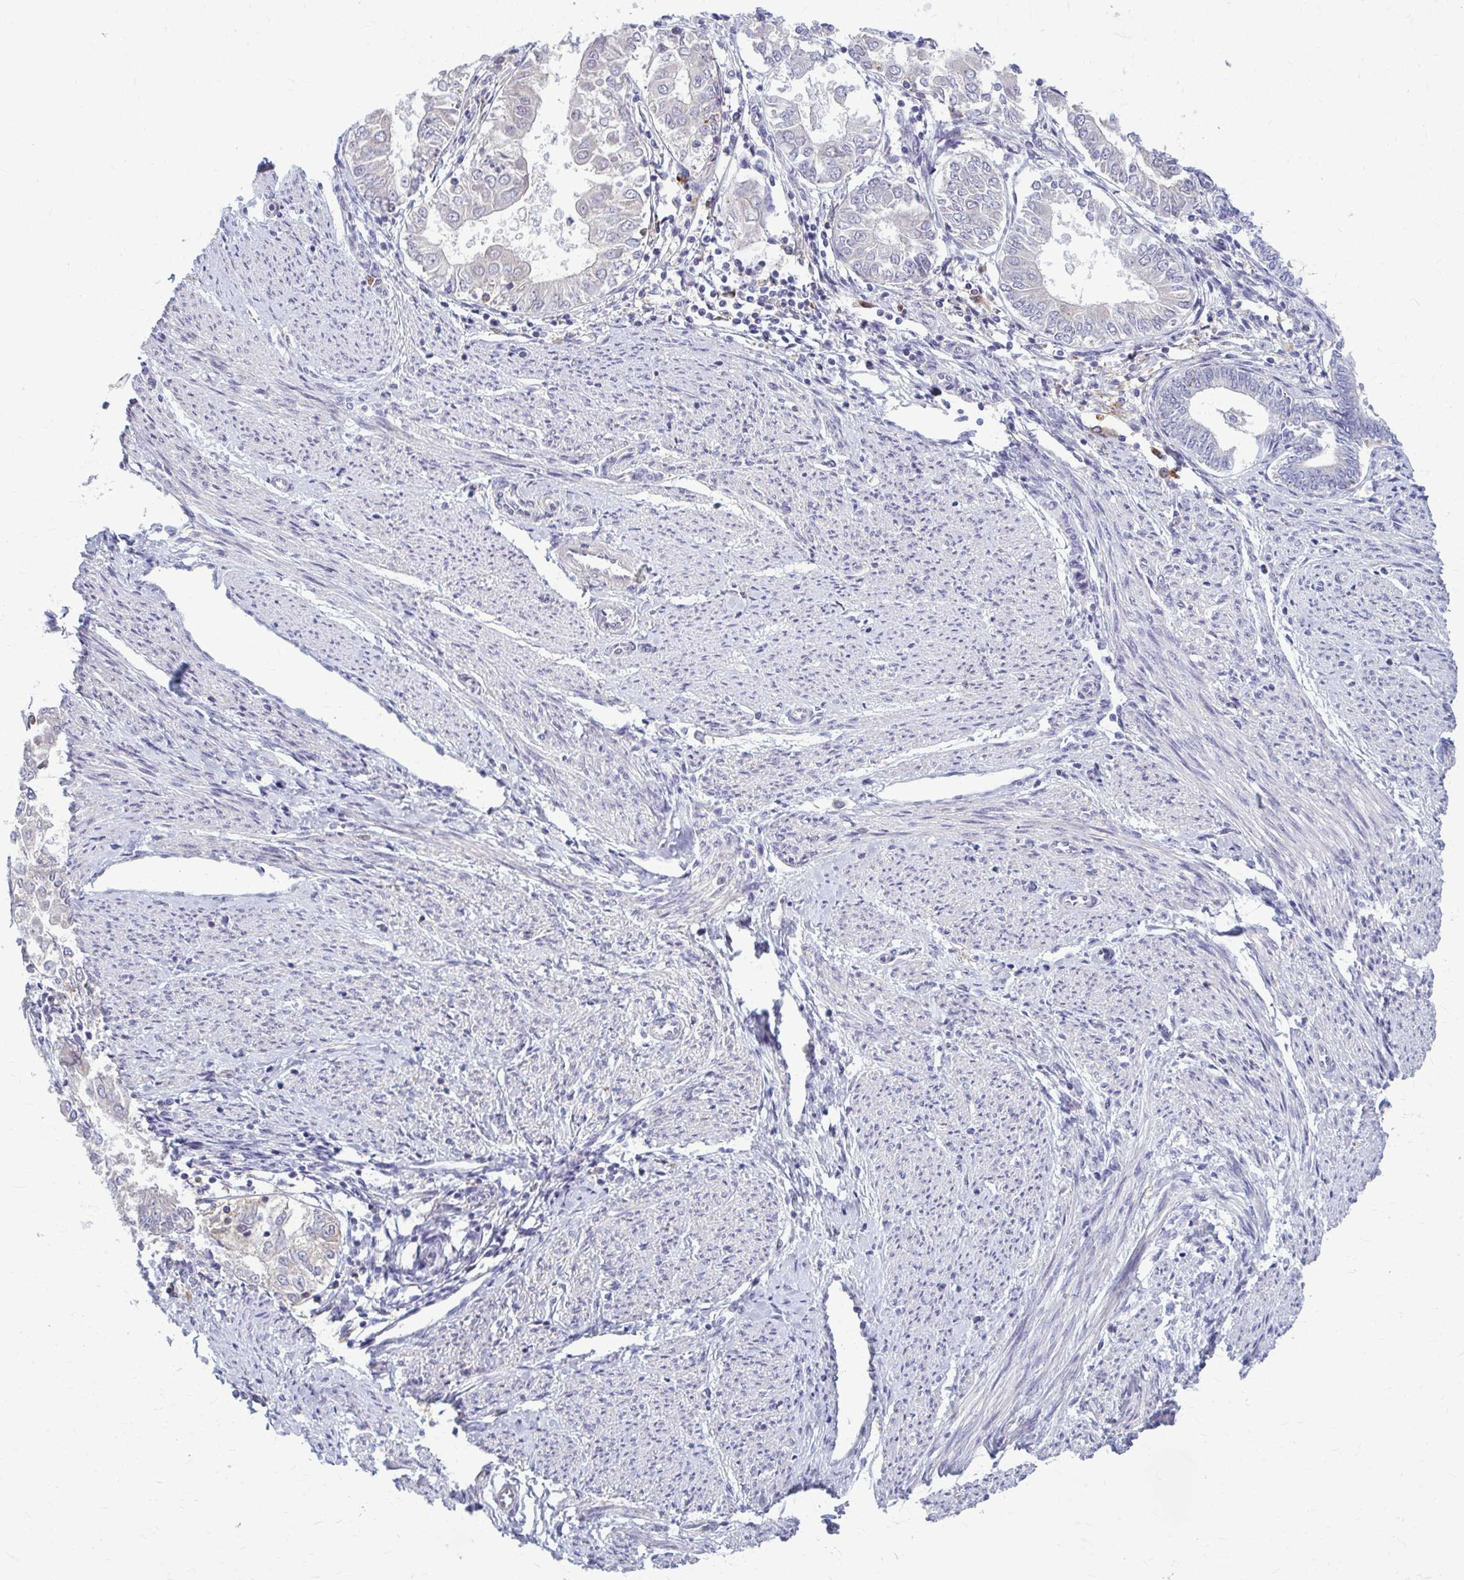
{"staining": {"intensity": "negative", "quantity": "none", "location": "none"}, "tissue": "endometrial cancer", "cell_type": "Tumor cells", "image_type": "cancer", "snomed": [{"axis": "morphology", "description": "Adenocarcinoma, NOS"}, {"axis": "topography", "description": "Endometrium"}], "caption": "A photomicrograph of adenocarcinoma (endometrial) stained for a protein displays no brown staining in tumor cells.", "gene": "MCRIP2", "patient": {"sex": "female", "age": 68}}